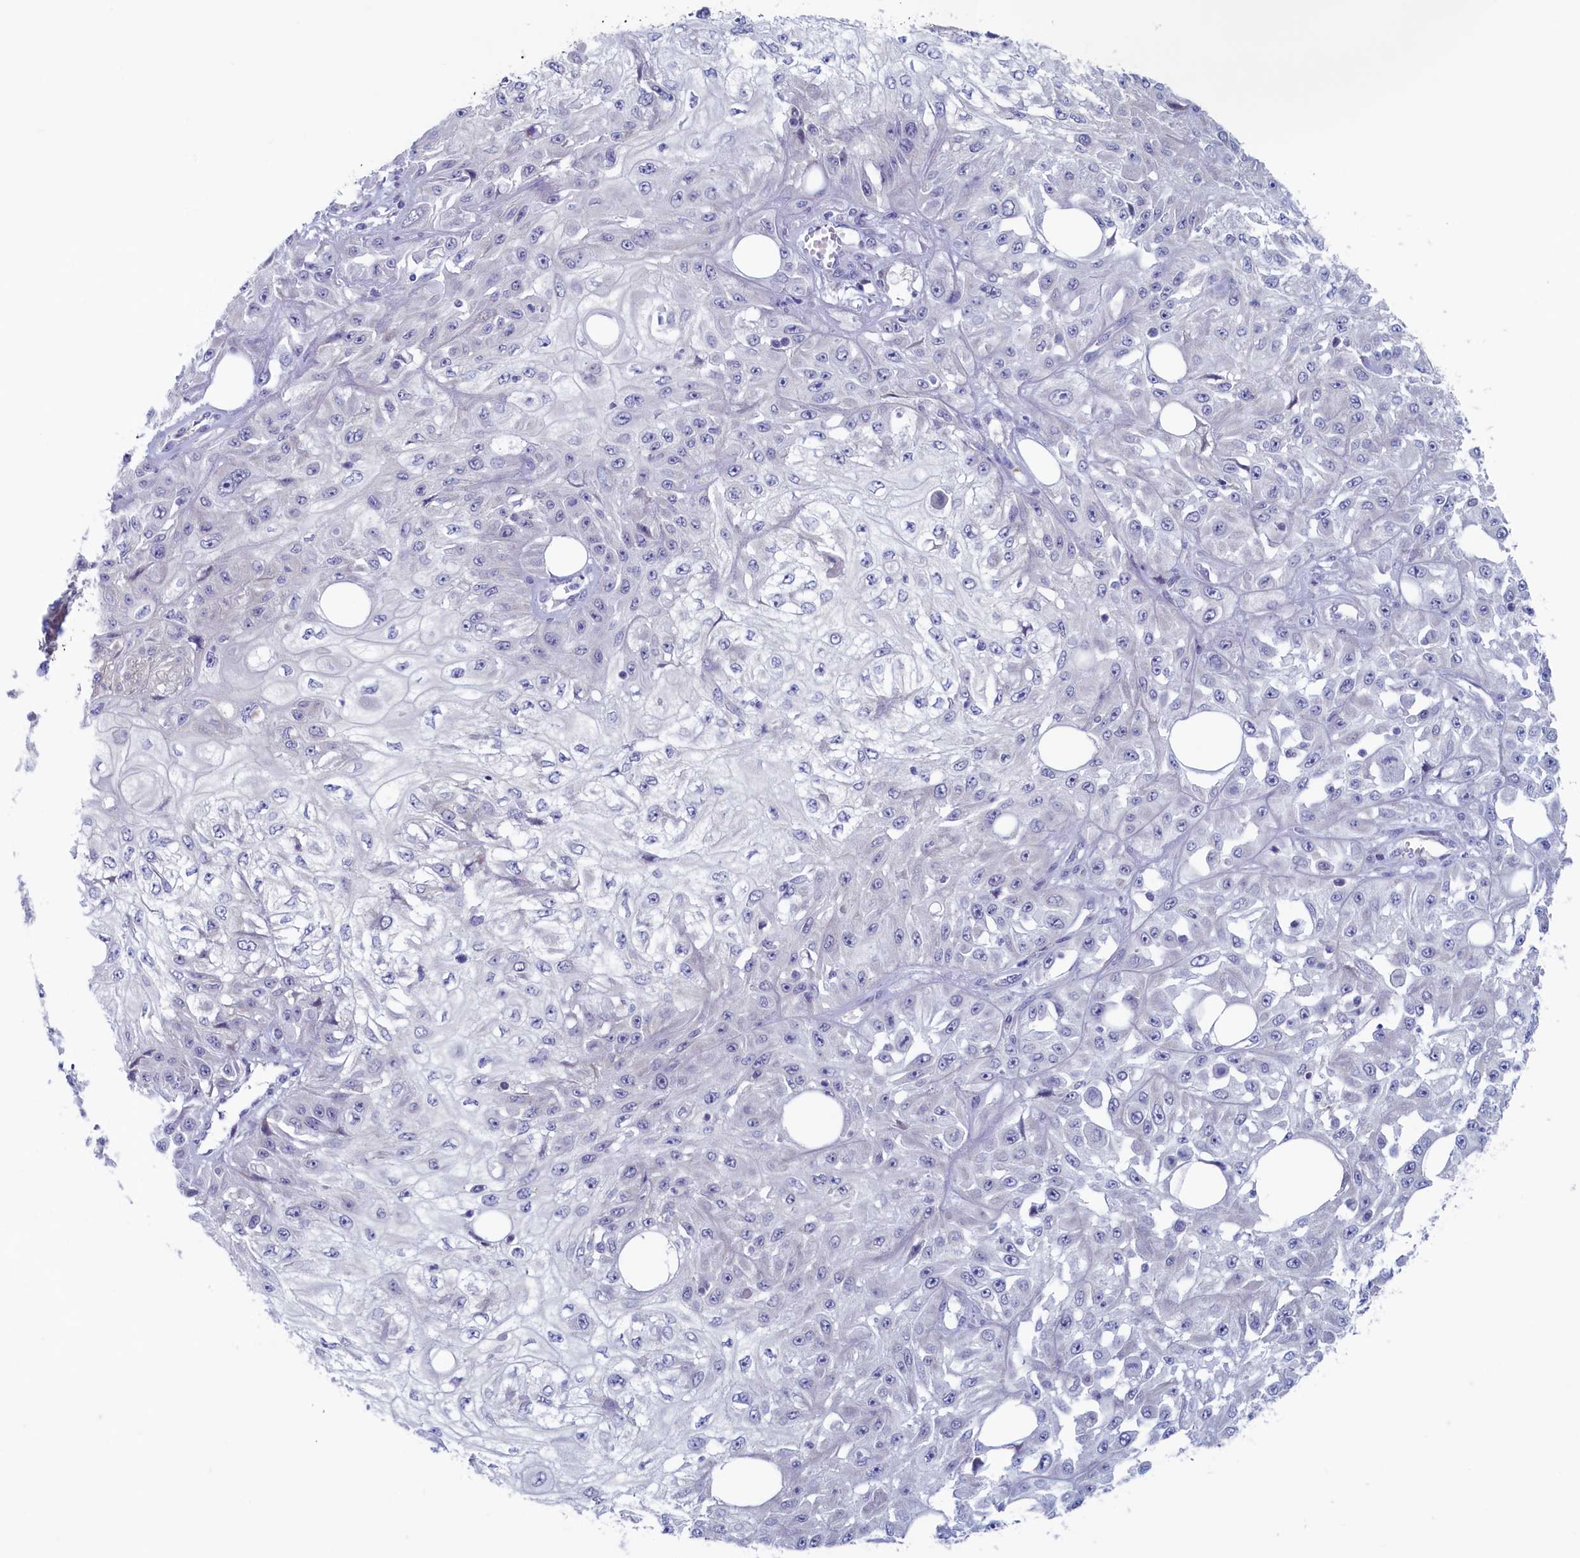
{"staining": {"intensity": "negative", "quantity": "none", "location": "none"}, "tissue": "skin cancer", "cell_type": "Tumor cells", "image_type": "cancer", "snomed": [{"axis": "morphology", "description": "Squamous cell carcinoma, NOS"}, {"axis": "morphology", "description": "Squamous cell carcinoma, metastatic, NOS"}, {"axis": "topography", "description": "Skin"}, {"axis": "topography", "description": "Lymph node"}], "caption": "A micrograph of squamous cell carcinoma (skin) stained for a protein exhibits no brown staining in tumor cells.", "gene": "WDR76", "patient": {"sex": "male", "age": 75}}